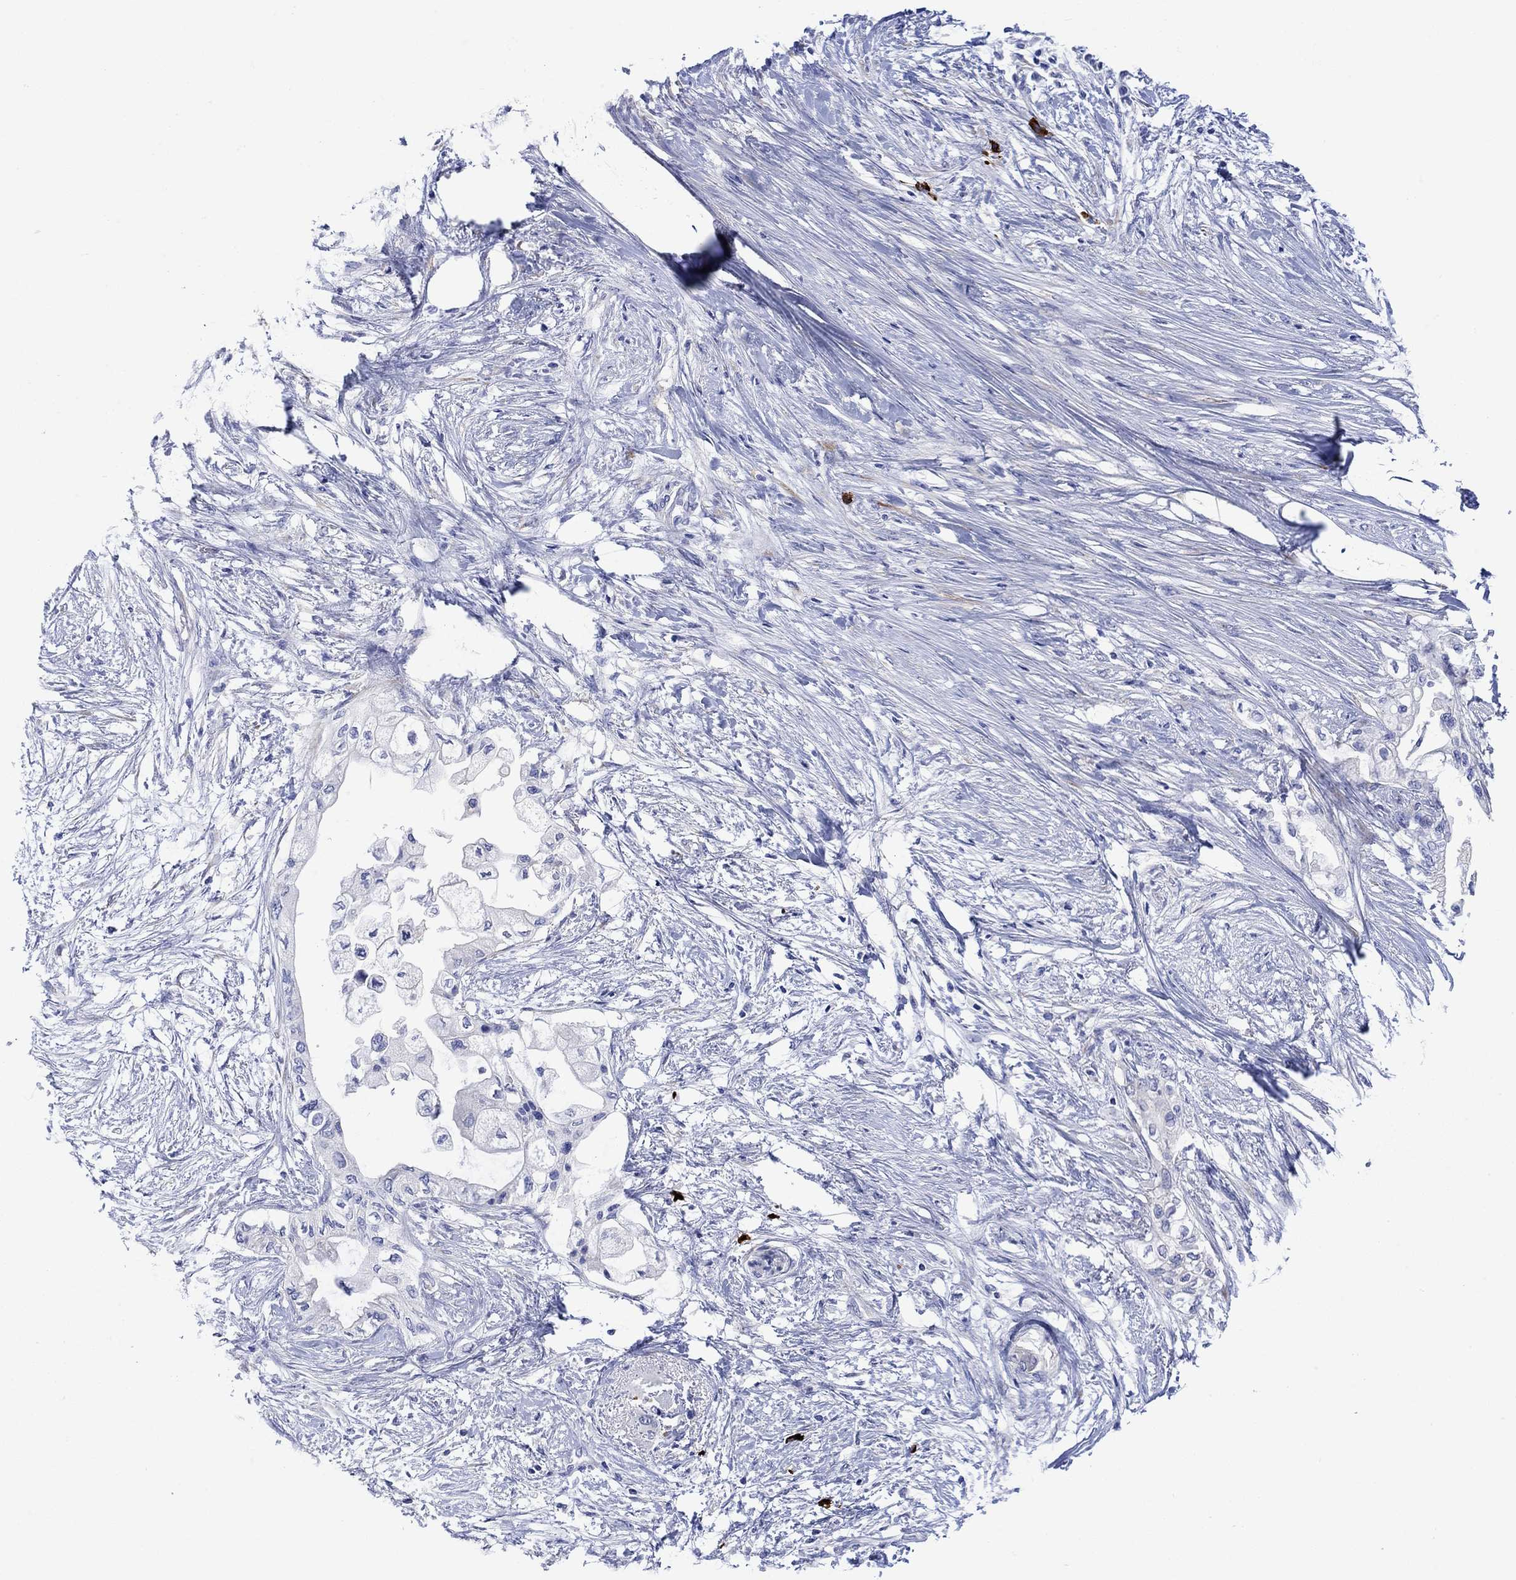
{"staining": {"intensity": "negative", "quantity": "none", "location": "none"}, "tissue": "pancreatic cancer", "cell_type": "Tumor cells", "image_type": "cancer", "snomed": [{"axis": "morphology", "description": "Normal tissue, NOS"}, {"axis": "morphology", "description": "Adenocarcinoma, NOS"}, {"axis": "topography", "description": "Pancreas"}, {"axis": "topography", "description": "Duodenum"}], "caption": "The micrograph reveals no staining of tumor cells in adenocarcinoma (pancreatic).", "gene": "P2RY6", "patient": {"sex": "female", "age": 60}}